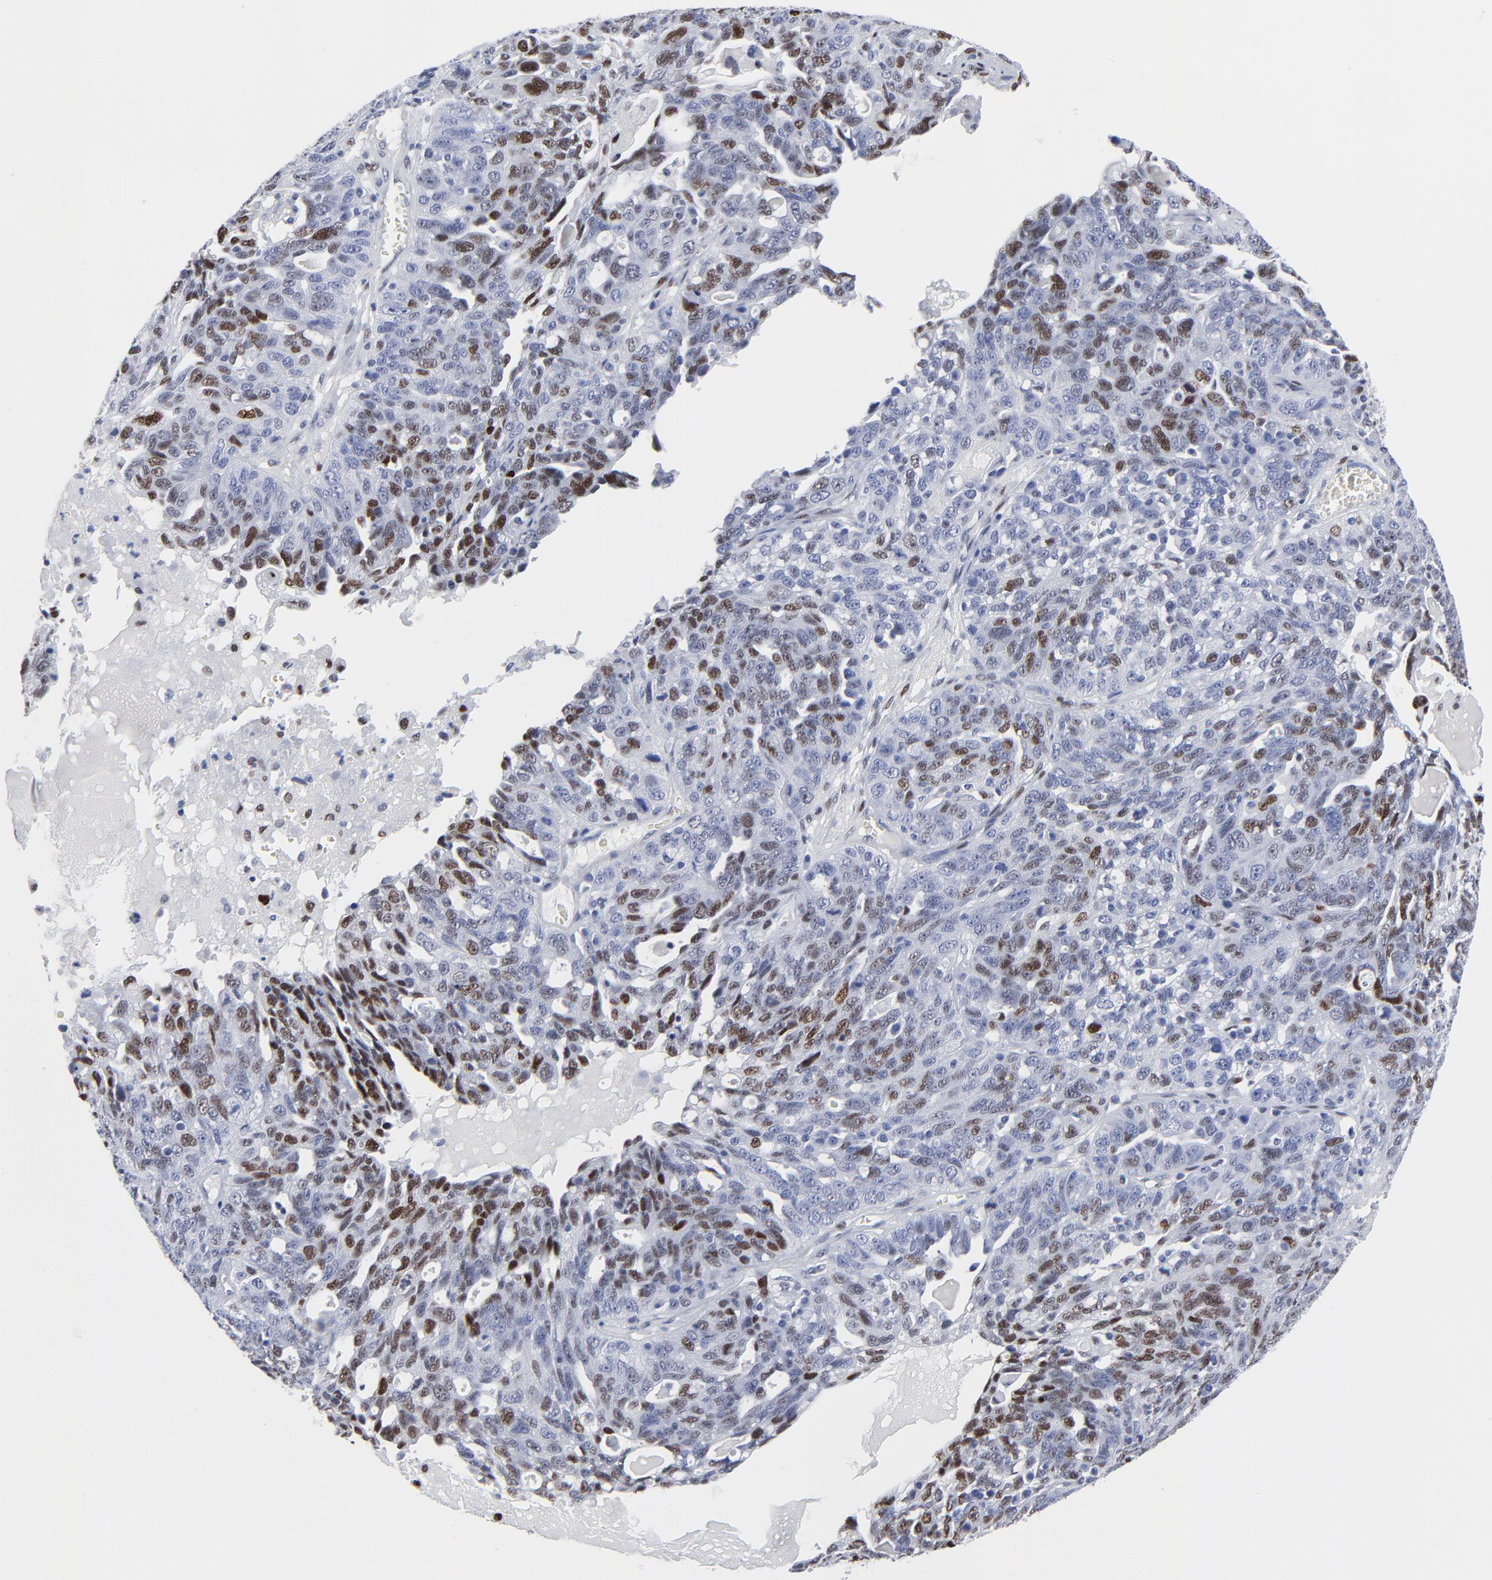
{"staining": {"intensity": "moderate", "quantity": "25%-75%", "location": "nuclear"}, "tissue": "ovarian cancer", "cell_type": "Tumor cells", "image_type": "cancer", "snomed": [{"axis": "morphology", "description": "Cystadenocarcinoma, serous, NOS"}, {"axis": "topography", "description": "Ovary"}], "caption": "Protein expression by immunohistochemistry shows moderate nuclear positivity in about 25%-75% of tumor cells in serous cystadenocarcinoma (ovarian).", "gene": "JUN", "patient": {"sex": "female", "age": 71}}